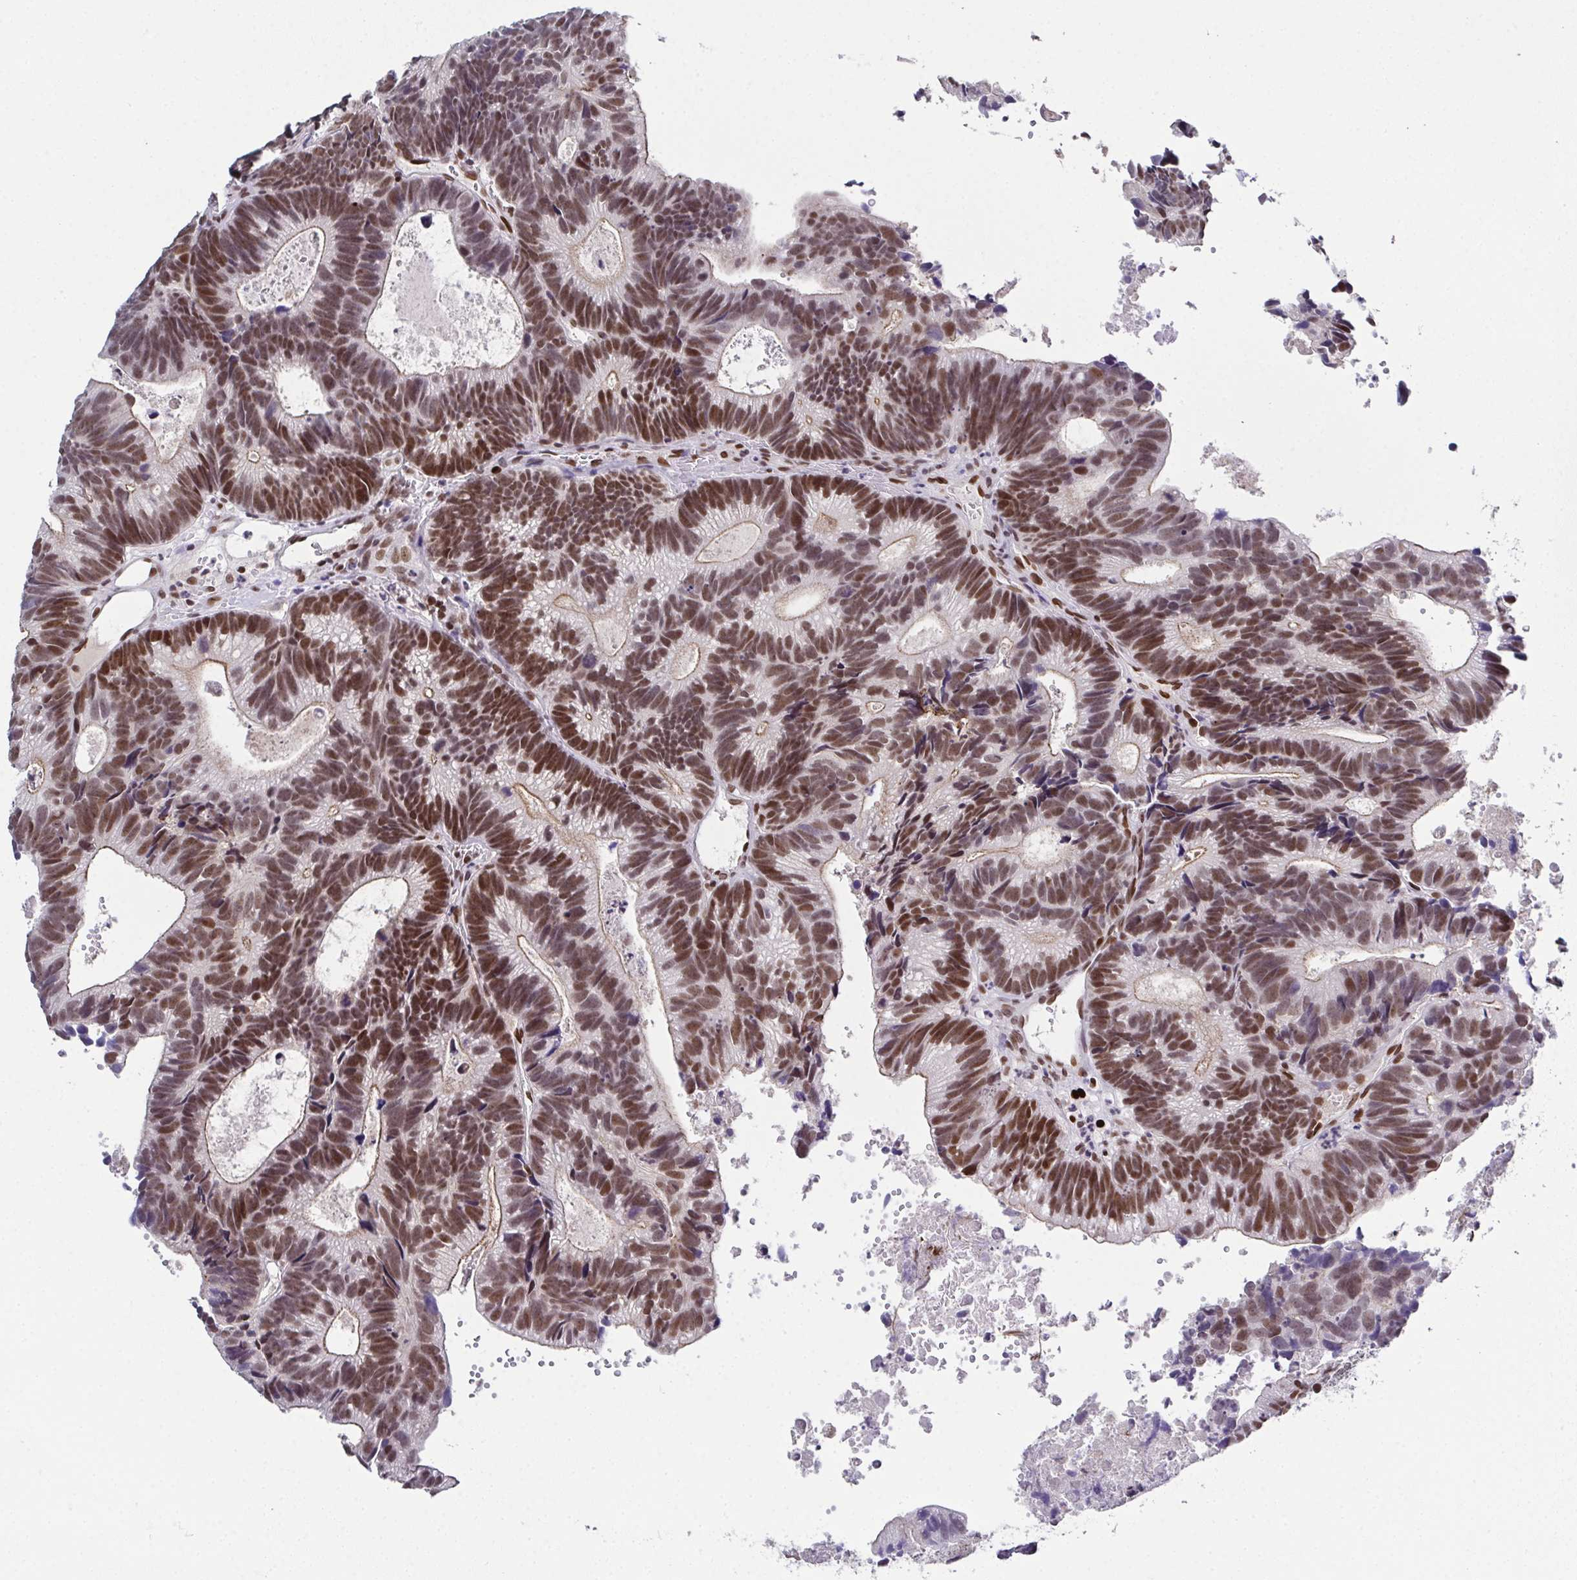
{"staining": {"intensity": "moderate", "quantity": ">75%", "location": "nuclear"}, "tissue": "head and neck cancer", "cell_type": "Tumor cells", "image_type": "cancer", "snomed": [{"axis": "morphology", "description": "Adenocarcinoma, NOS"}, {"axis": "topography", "description": "Head-Neck"}], "caption": "Head and neck adenocarcinoma was stained to show a protein in brown. There is medium levels of moderate nuclear expression in approximately >75% of tumor cells.", "gene": "RB1", "patient": {"sex": "male", "age": 62}}